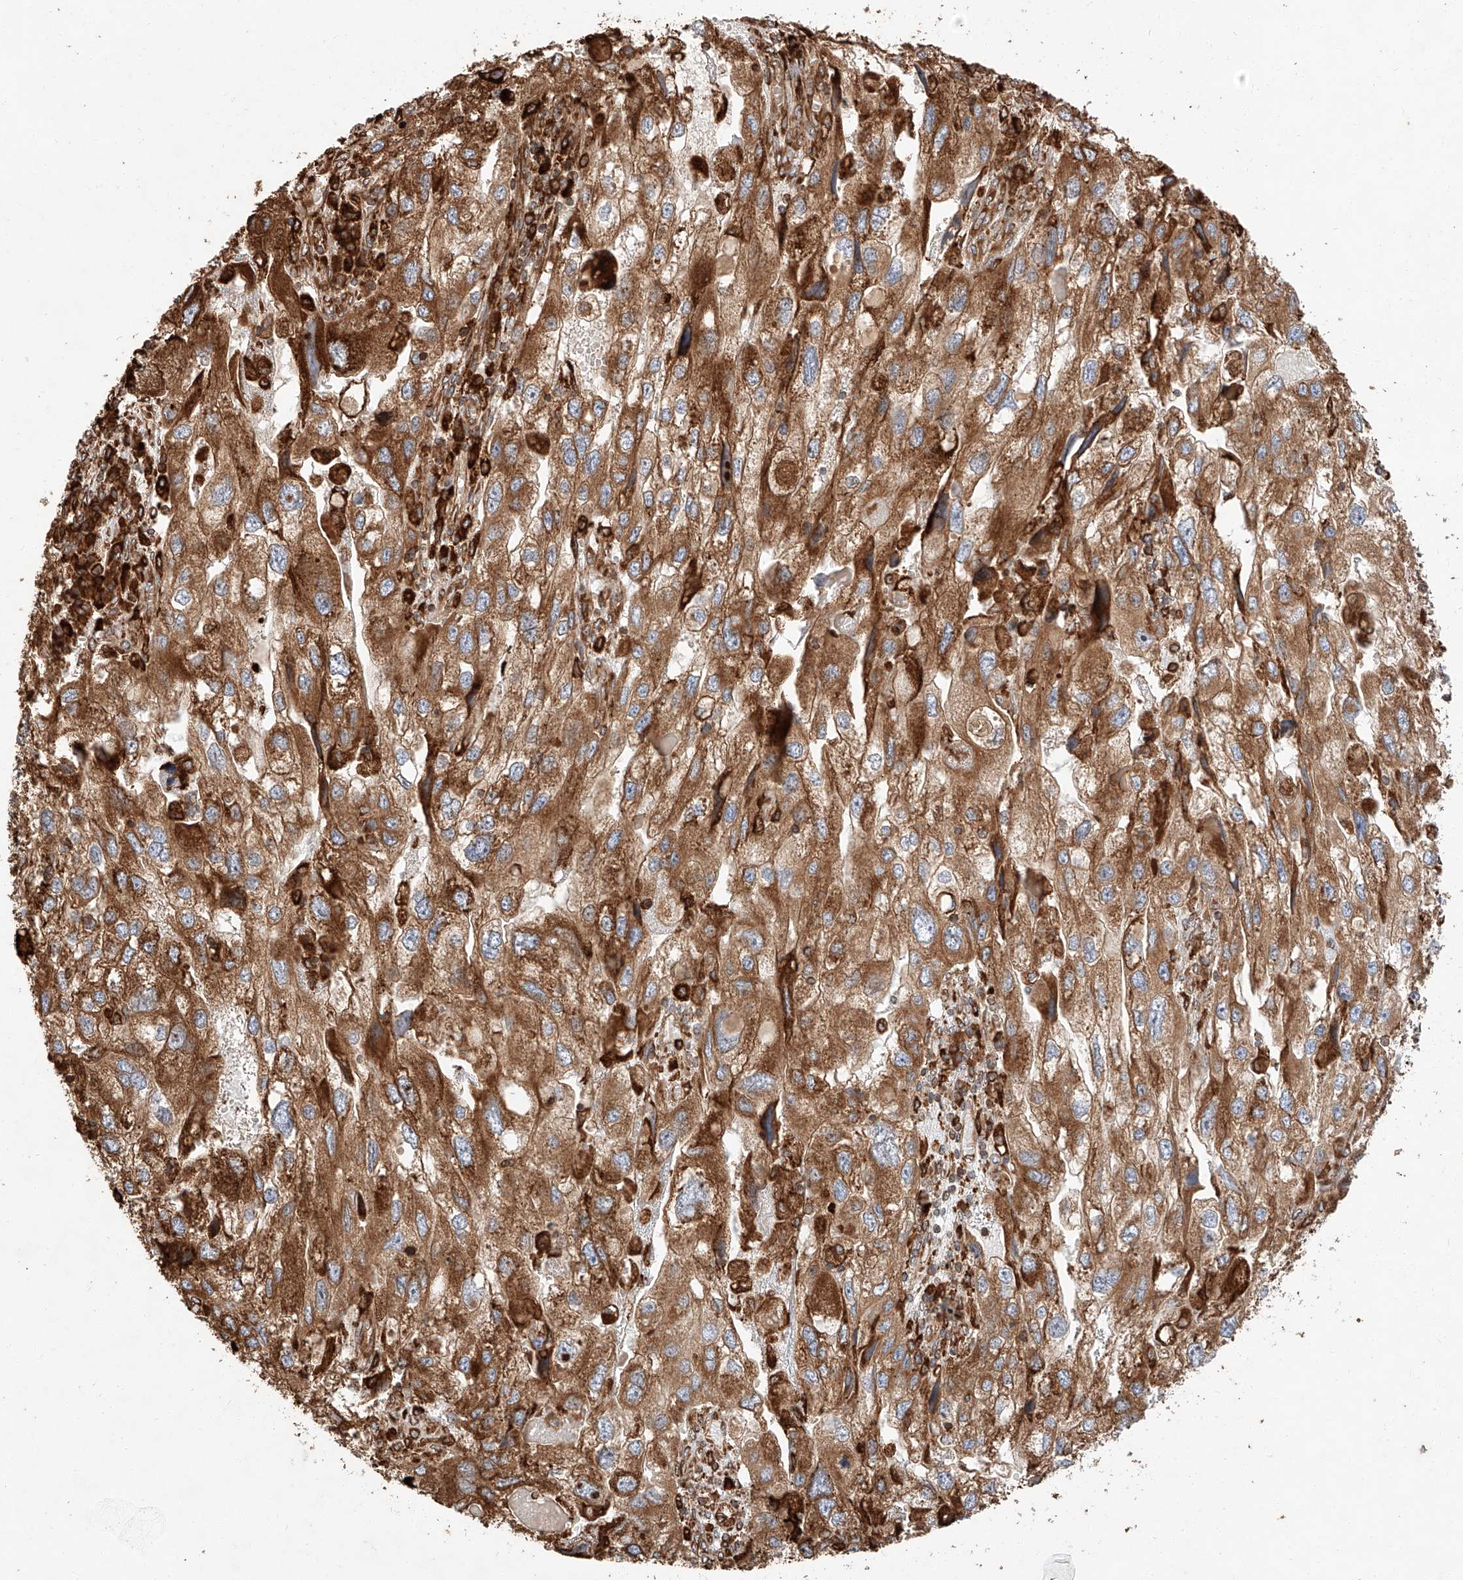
{"staining": {"intensity": "moderate", "quantity": ">75%", "location": "cytoplasmic/membranous"}, "tissue": "endometrial cancer", "cell_type": "Tumor cells", "image_type": "cancer", "snomed": [{"axis": "morphology", "description": "Adenocarcinoma, NOS"}, {"axis": "topography", "description": "Endometrium"}], "caption": "High-power microscopy captured an immunohistochemistry (IHC) photomicrograph of endometrial cancer (adenocarcinoma), revealing moderate cytoplasmic/membranous staining in approximately >75% of tumor cells.", "gene": "ZNF84", "patient": {"sex": "female", "age": 49}}